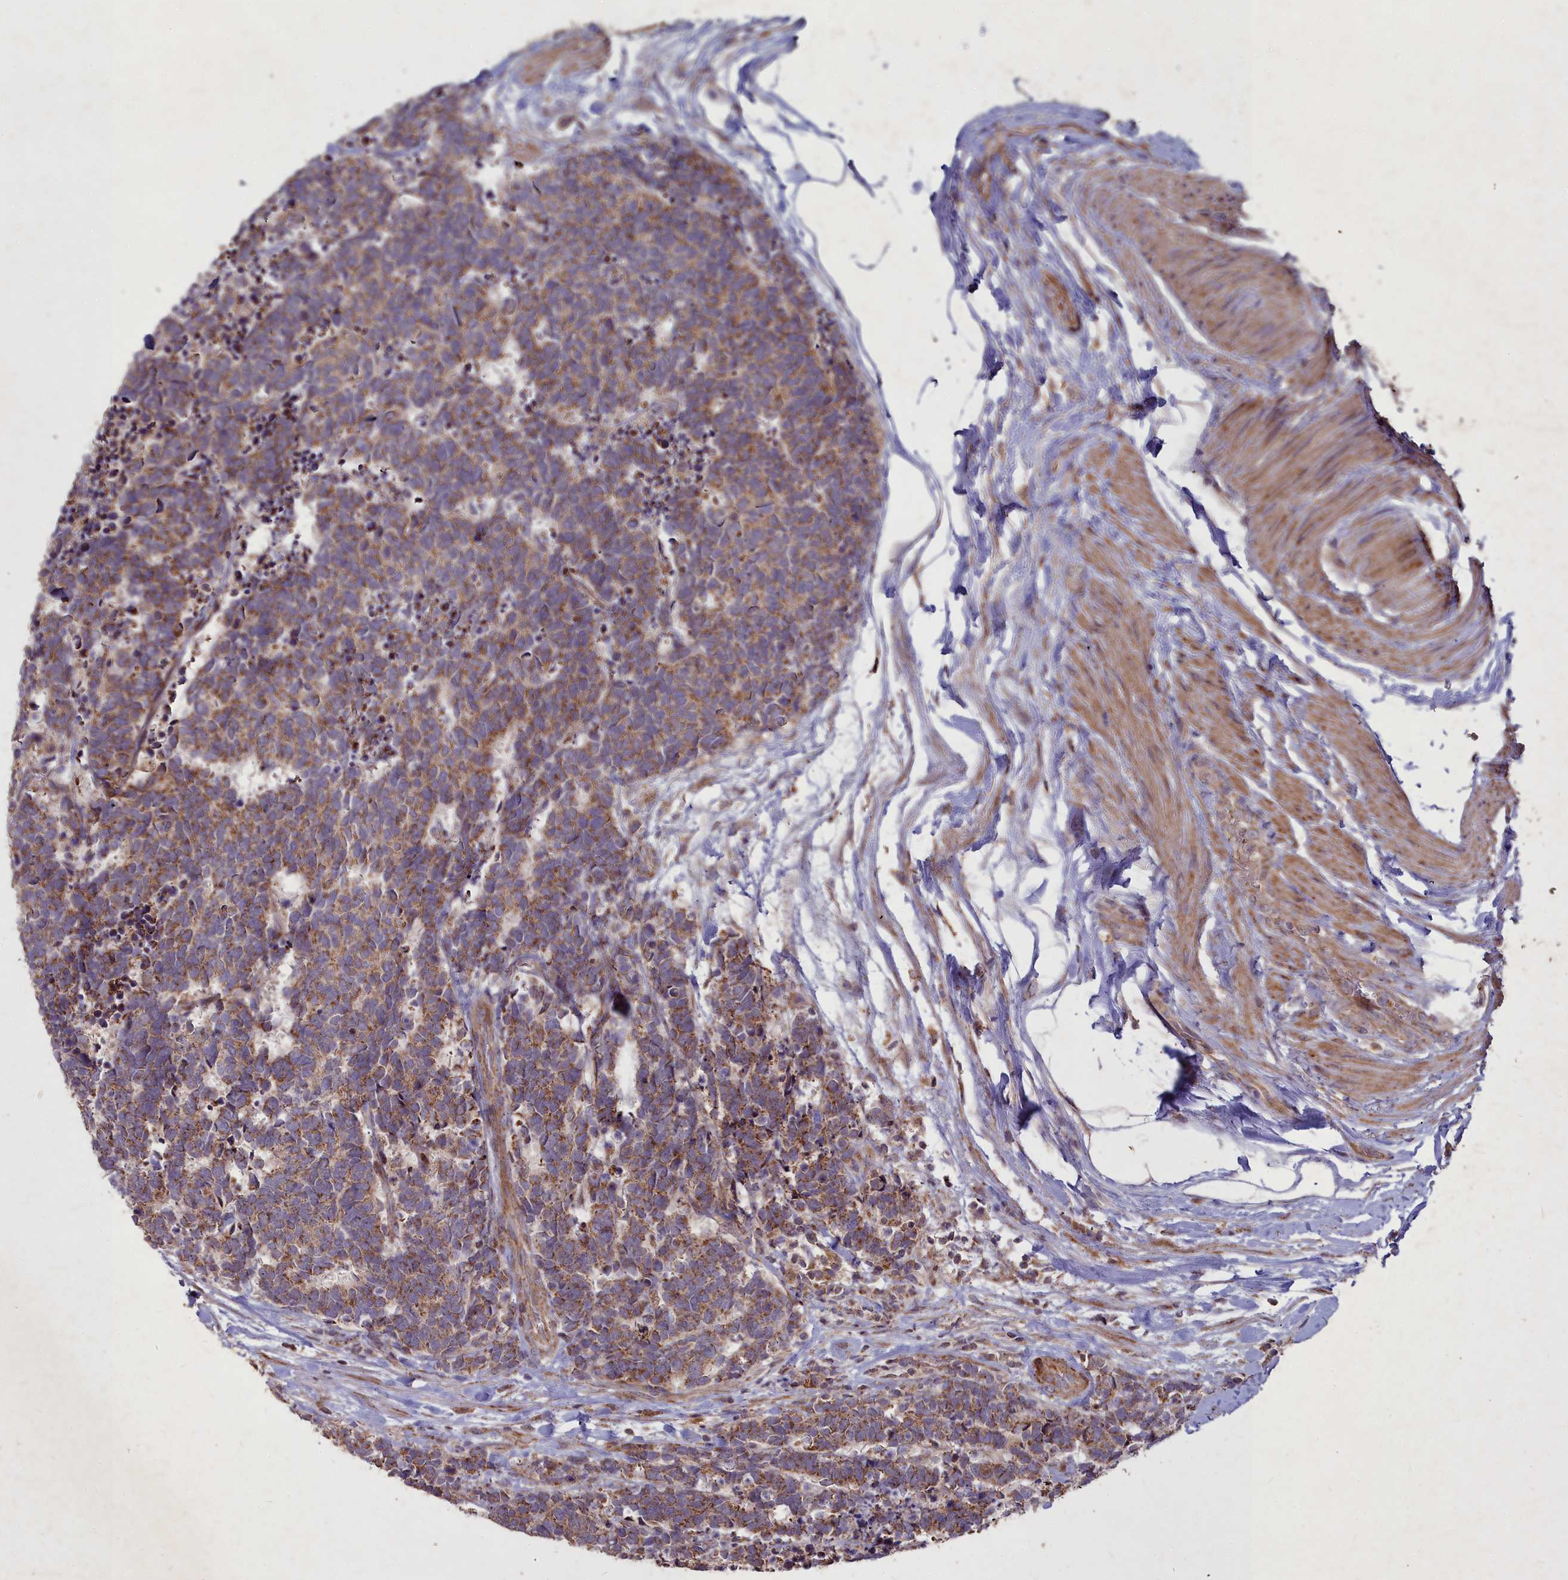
{"staining": {"intensity": "moderate", "quantity": ">75%", "location": "cytoplasmic/membranous"}, "tissue": "carcinoid", "cell_type": "Tumor cells", "image_type": "cancer", "snomed": [{"axis": "morphology", "description": "Carcinoma, NOS"}, {"axis": "morphology", "description": "Carcinoid, malignant, NOS"}, {"axis": "topography", "description": "Prostate"}], "caption": "DAB immunohistochemical staining of human carcinoma shows moderate cytoplasmic/membranous protein positivity in about >75% of tumor cells. The protein is stained brown, and the nuclei are stained in blue (DAB IHC with brightfield microscopy, high magnification).", "gene": "COX11", "patient": {"sex": "male", "age": 57}}